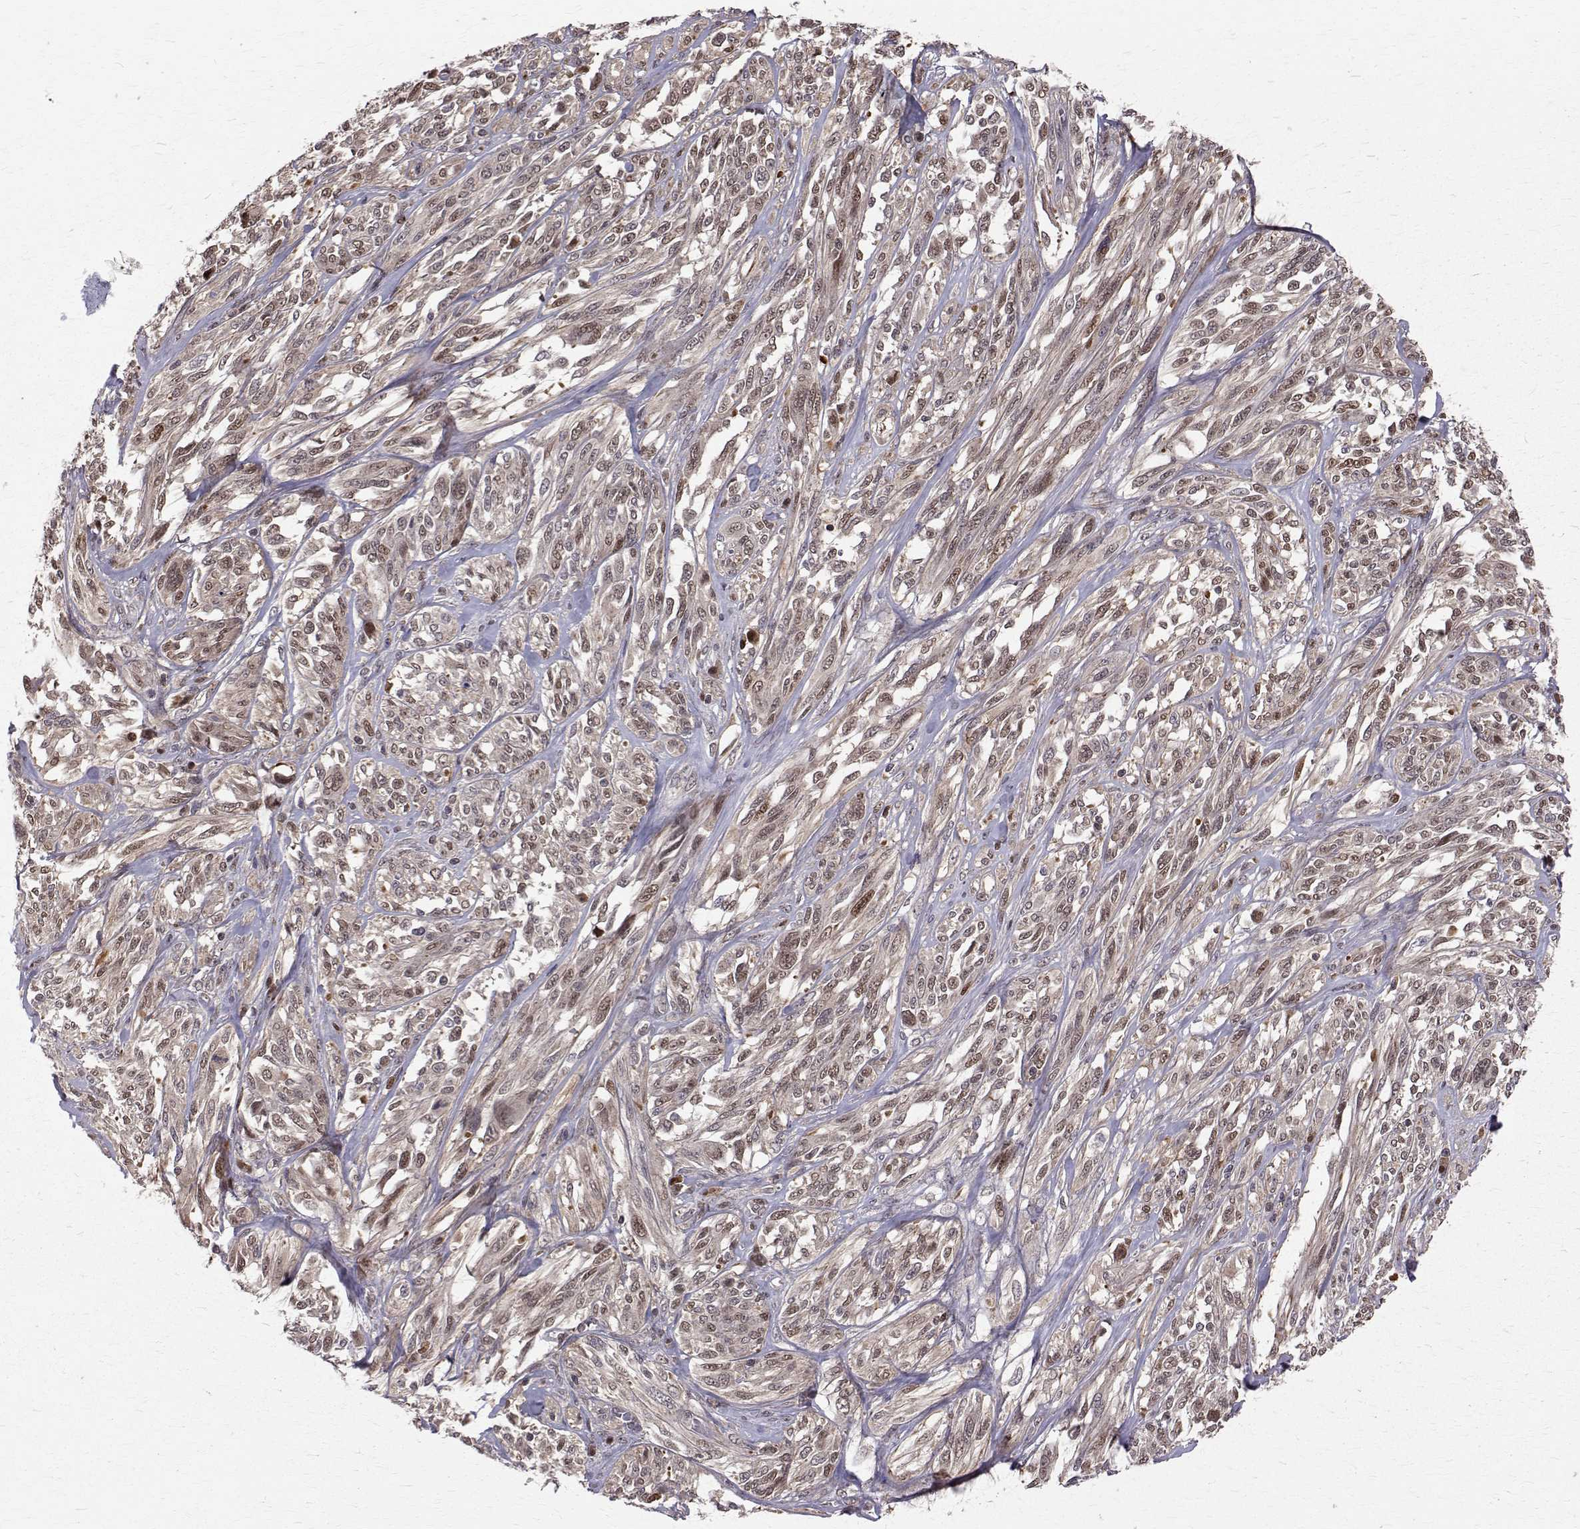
{"staining": {"intensity": "weak", "quantity": ">75%", "location": "cytoplasmic/membranous,nuclear"}, "tissue": "melanoma", "cell_type": "Tumor cells", "image_type": "cancer", "snomed": [{"axis": "morphology", "description": "Malignant melanoma, NOS"}, {"axis": "topography", "description": "Skin"}], "caption": "Tumor cells demonstrate weak cytoplasmic/membranous and nuclear expression in approximately >75% of cells in malignant melanoma.", "gene": "NIF3L1", "patient": {"sex": "female", "age": 91}}